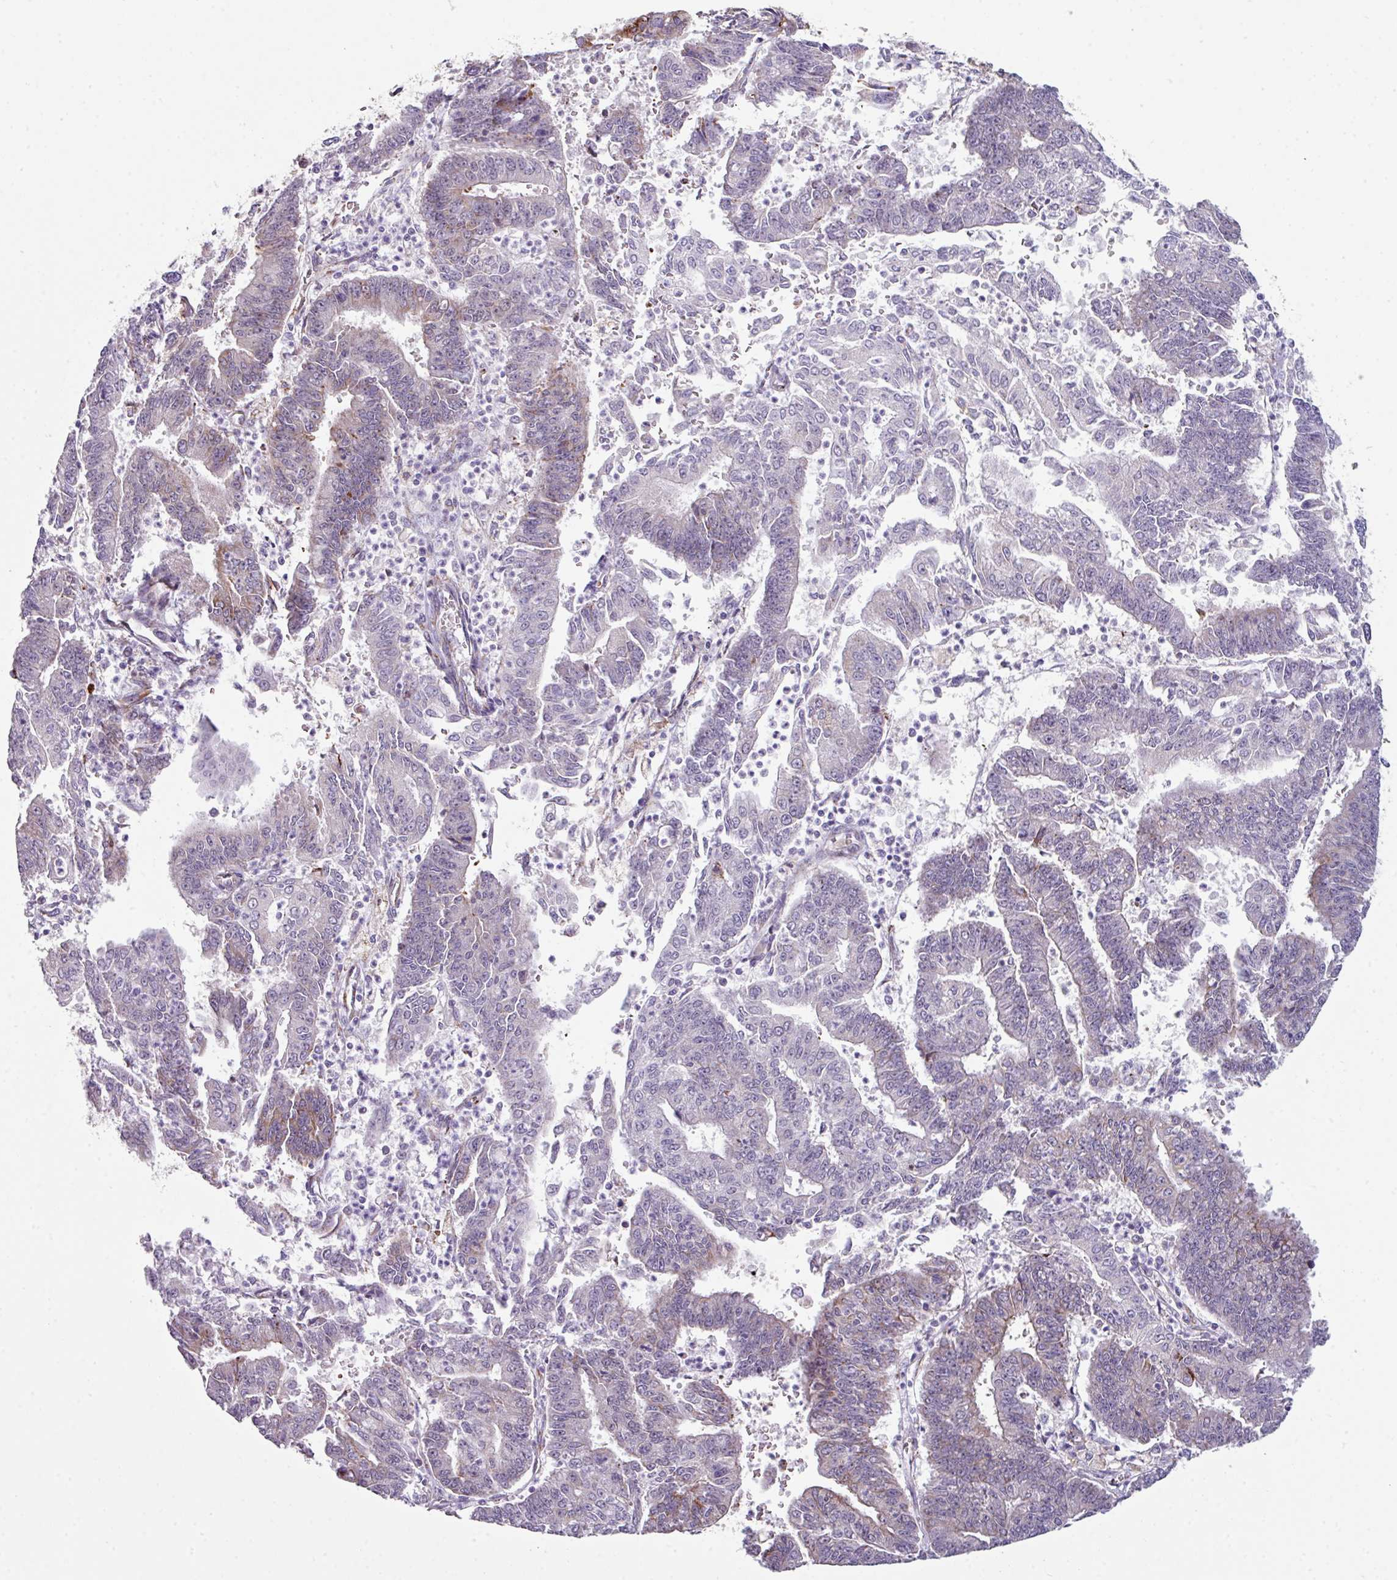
{"staining": {"intensity": "moderate", "quantity": "<25%", "location": "cytoplasmic/membranous"}, "tissue": "endometrial cancer", "cell_type": "Tumor cells", "image_type": "cancer", "snomed": [{"axis": "morphology", "description": "Adenocarcinoma, NOS"}, {"axis": "topography", "description": "Endometrium"}], "caption": "A histopathology image of human endometrial cancer (adenocarcinoma) stained for a protein exhibits moderate cytoplasmic/membranous brown staining in tumor cells.", "gene": "BMS1", "patient": {"sex": "female", "age": 73}}